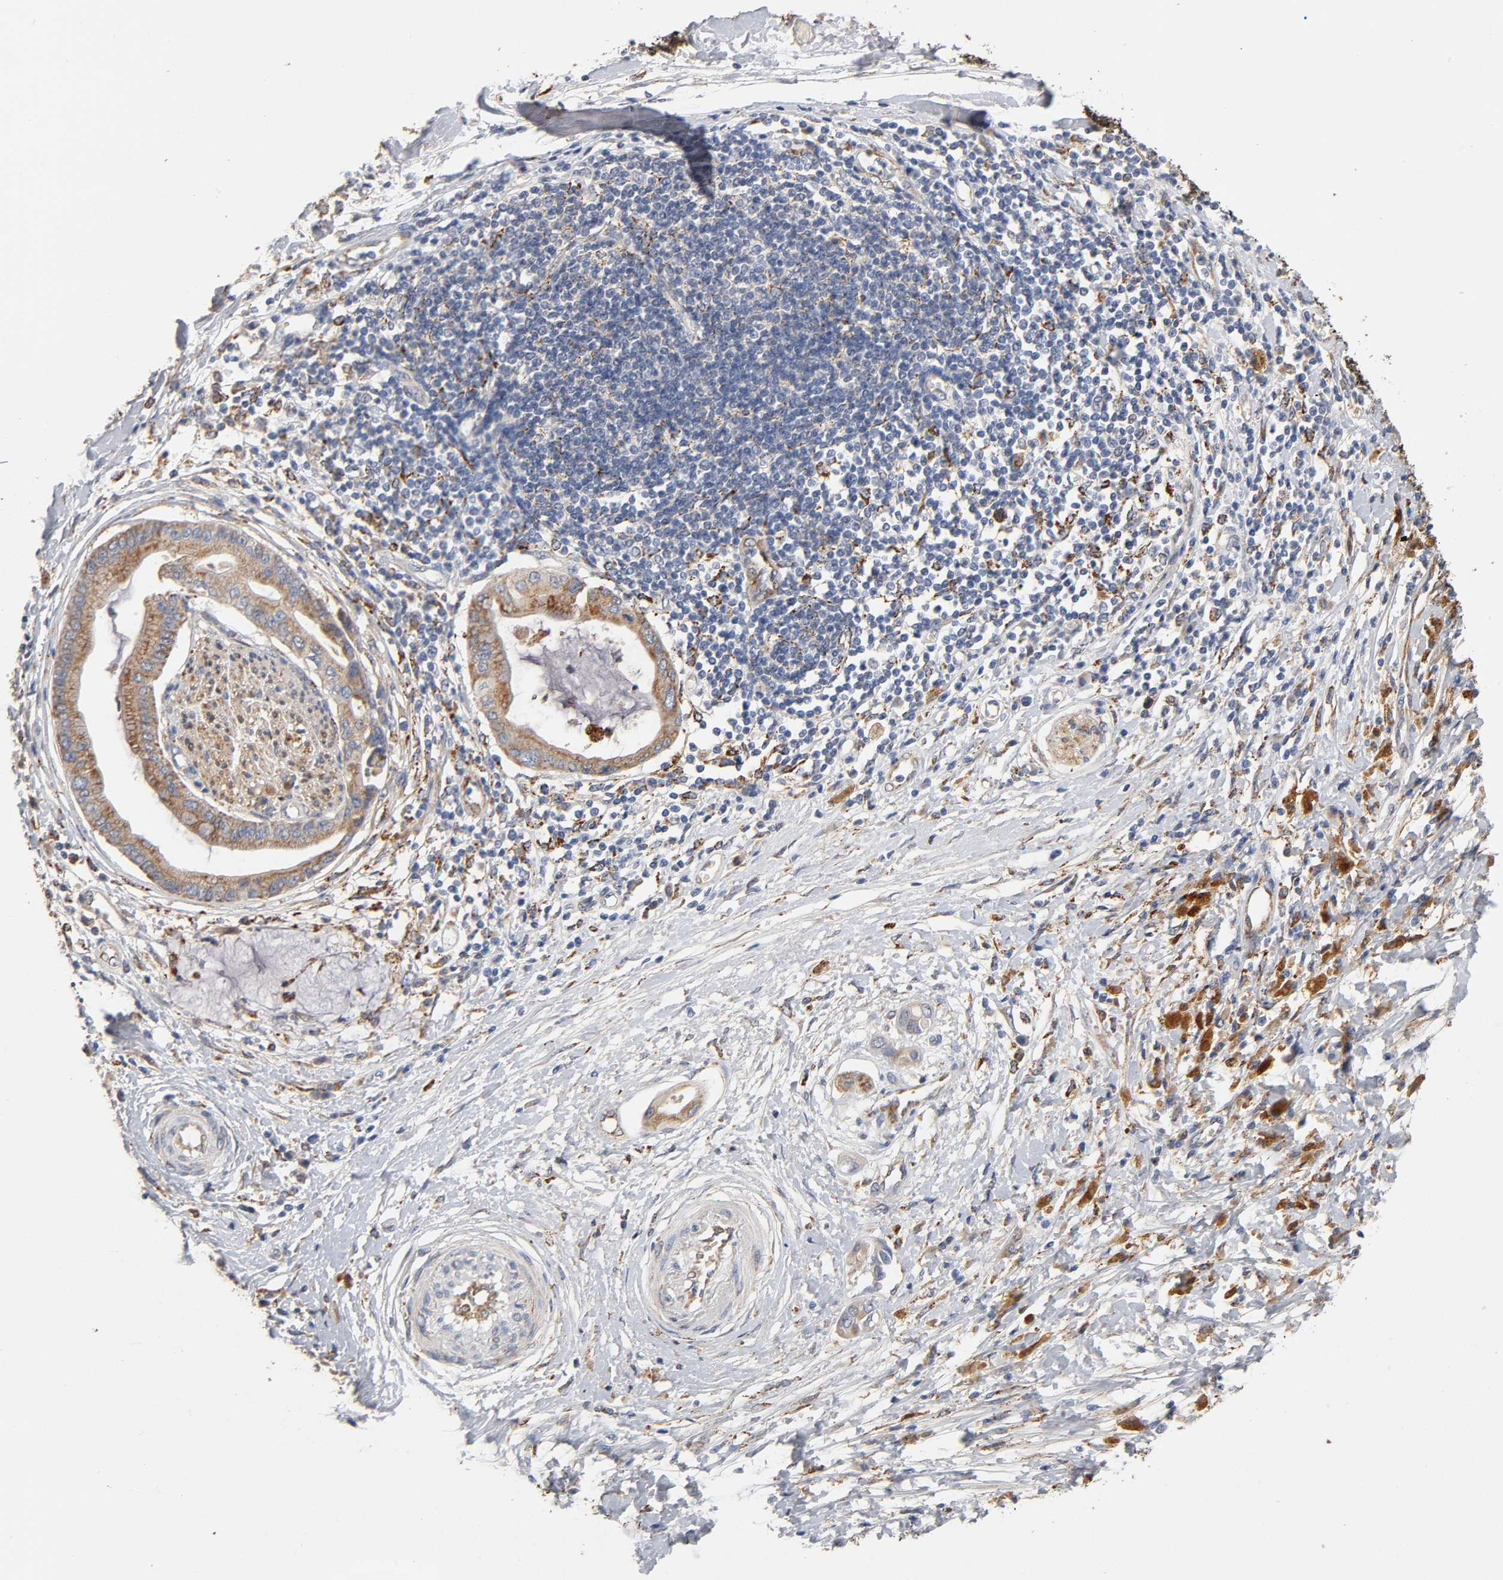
{"staining": {"intensity": "moderate", "quantity": ">75%", "location": "cytoplasmic/membranous"}, "tissue": "pancreatic cancer", "cell_type": "Tumor cells", "image_type": "cancer", "snomed": [{"axis": "morphology", "description": "Adenocarcinoma, NOS"}, {"axis": "morphology", "description": "Adenocarcinoma, metastatic, NOS"}, {"axis": "topography", "description": "Lymph node"}, {"axis": "topography", "description": "Pancreas"}, {"axis": "topography", "description": "Duodenum"}], "caption": "Human pancreatic metastatic adenocarcinoma stained for a protein (brown) displays moderate cytoplasmic/membranous positive expression in approximately >75% of tumor cells.", "gene": "ISG15", "patient": {"sex": "female", "age": 64}}